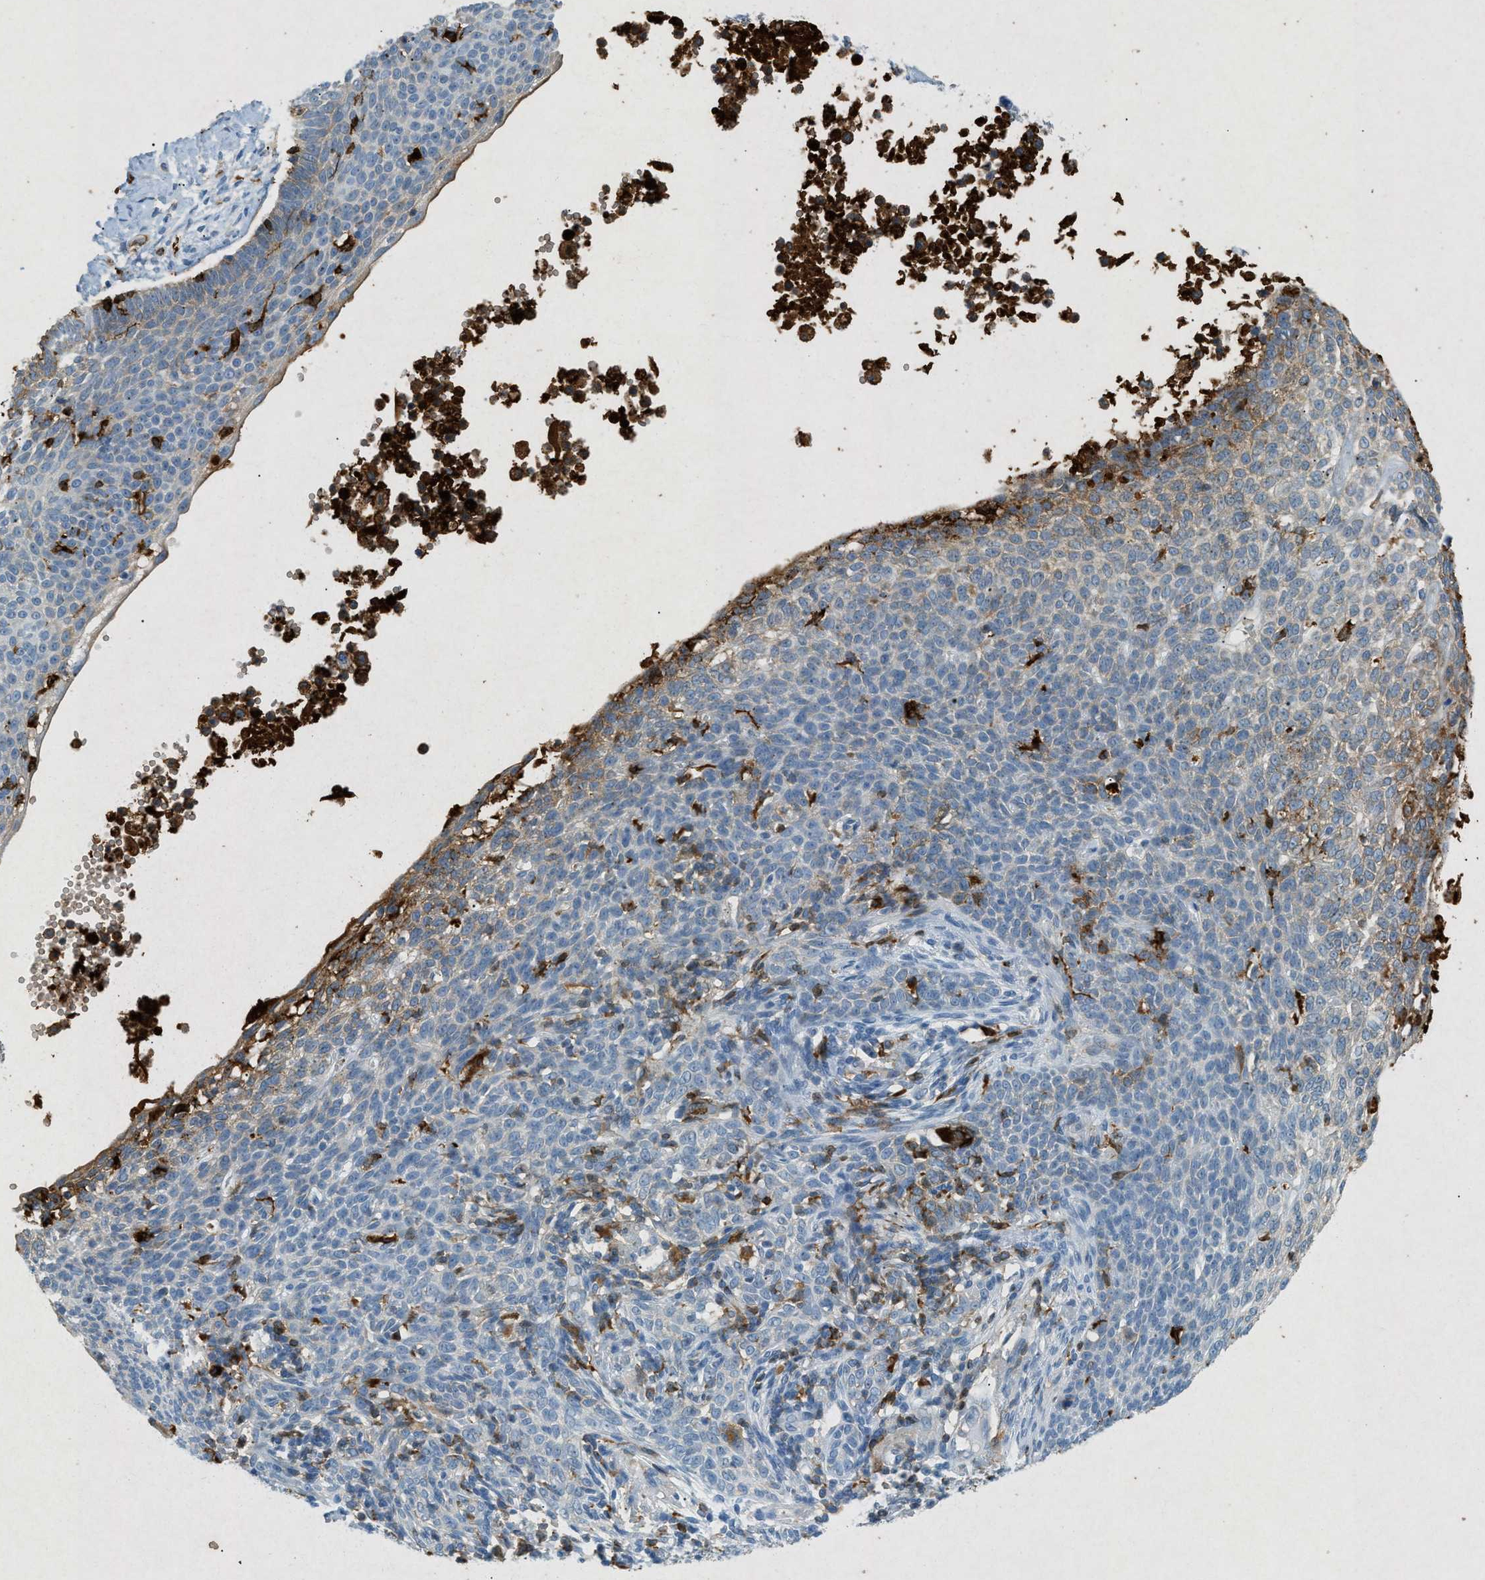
{"staining": {"intensity": "weak", "quantity": "25%-75%", "location": "cytoplasmic/membranous"}, "tissue": "skin cancer", "cell_type": "Tumor cells", "image_type": "cancer", "snomed": [{"axis": "morphology", "description": "Normal tissue, NOS"}, {"axis": "morphology", "description": "Basal cell carcinoma"}, {"axis": "topography", "description": "Skin"}], "caption": "A high-resolution photomicrograph shows IHC staining of basal cell carcinoma (skin), which exhibits weak cytoplasmic/membranous positivity in approximately 25%-75% of tumor cells.", "gene": "F2", "patient": {"sex": "male", "age": 87}}